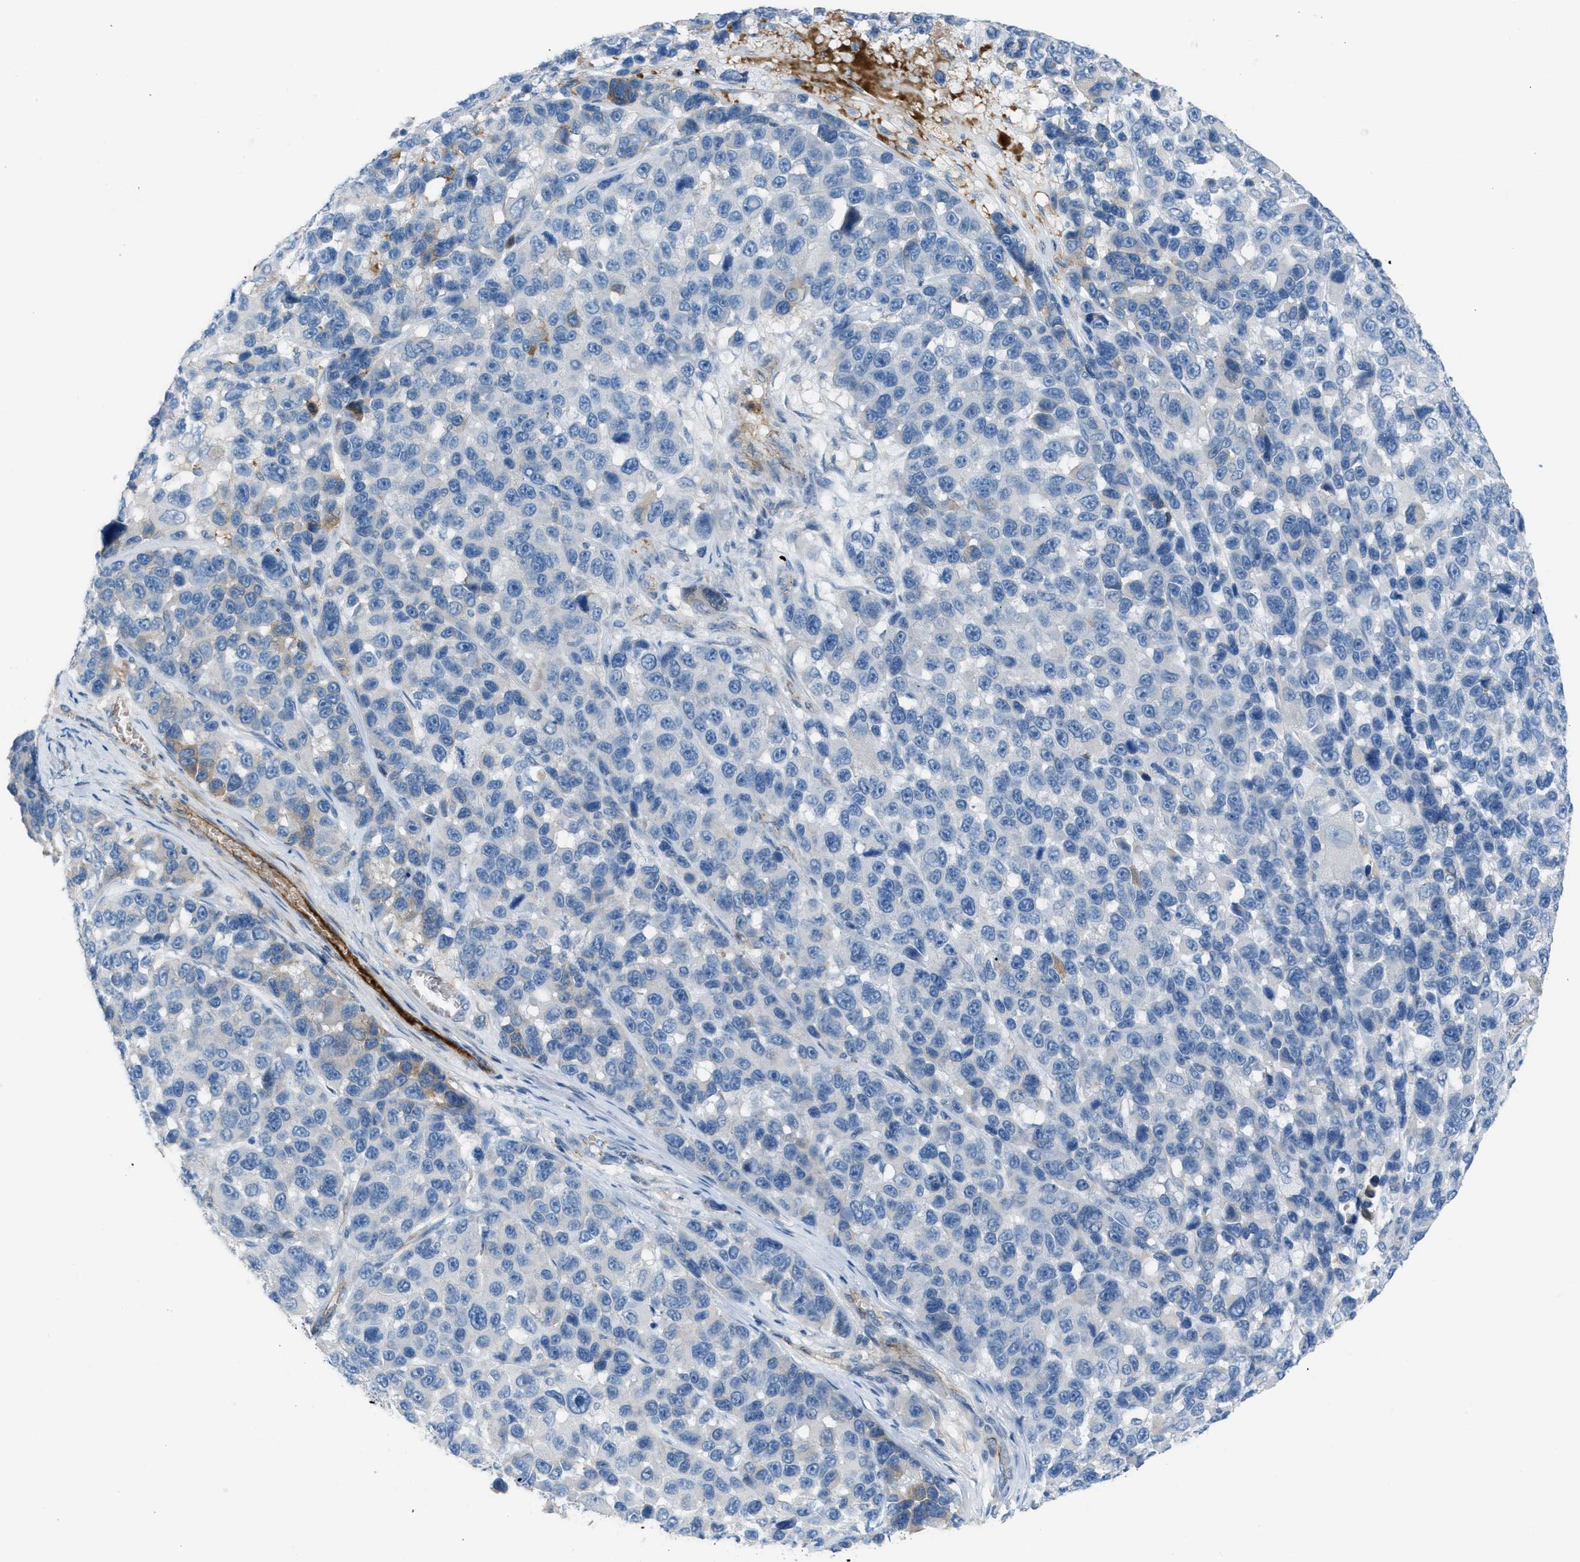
{"staining": {"intensity": "negative", "quantity": "none", "location": "none"}, "tissue": "melanoma", "cell_type": "Tumor cells", "image_type": "cancer", "snomed": [{"axis": "morphology", "description": "Malignant melanoma, NOS"}, {"axis": "topography", "description": "Skin"}], "caption": "This is an immunohistochemistry micrograph of malignant melanoma. There is no staining in tumor cells.", "gene": "CRB3", "patient": {"sex": "male", "age": 53}}